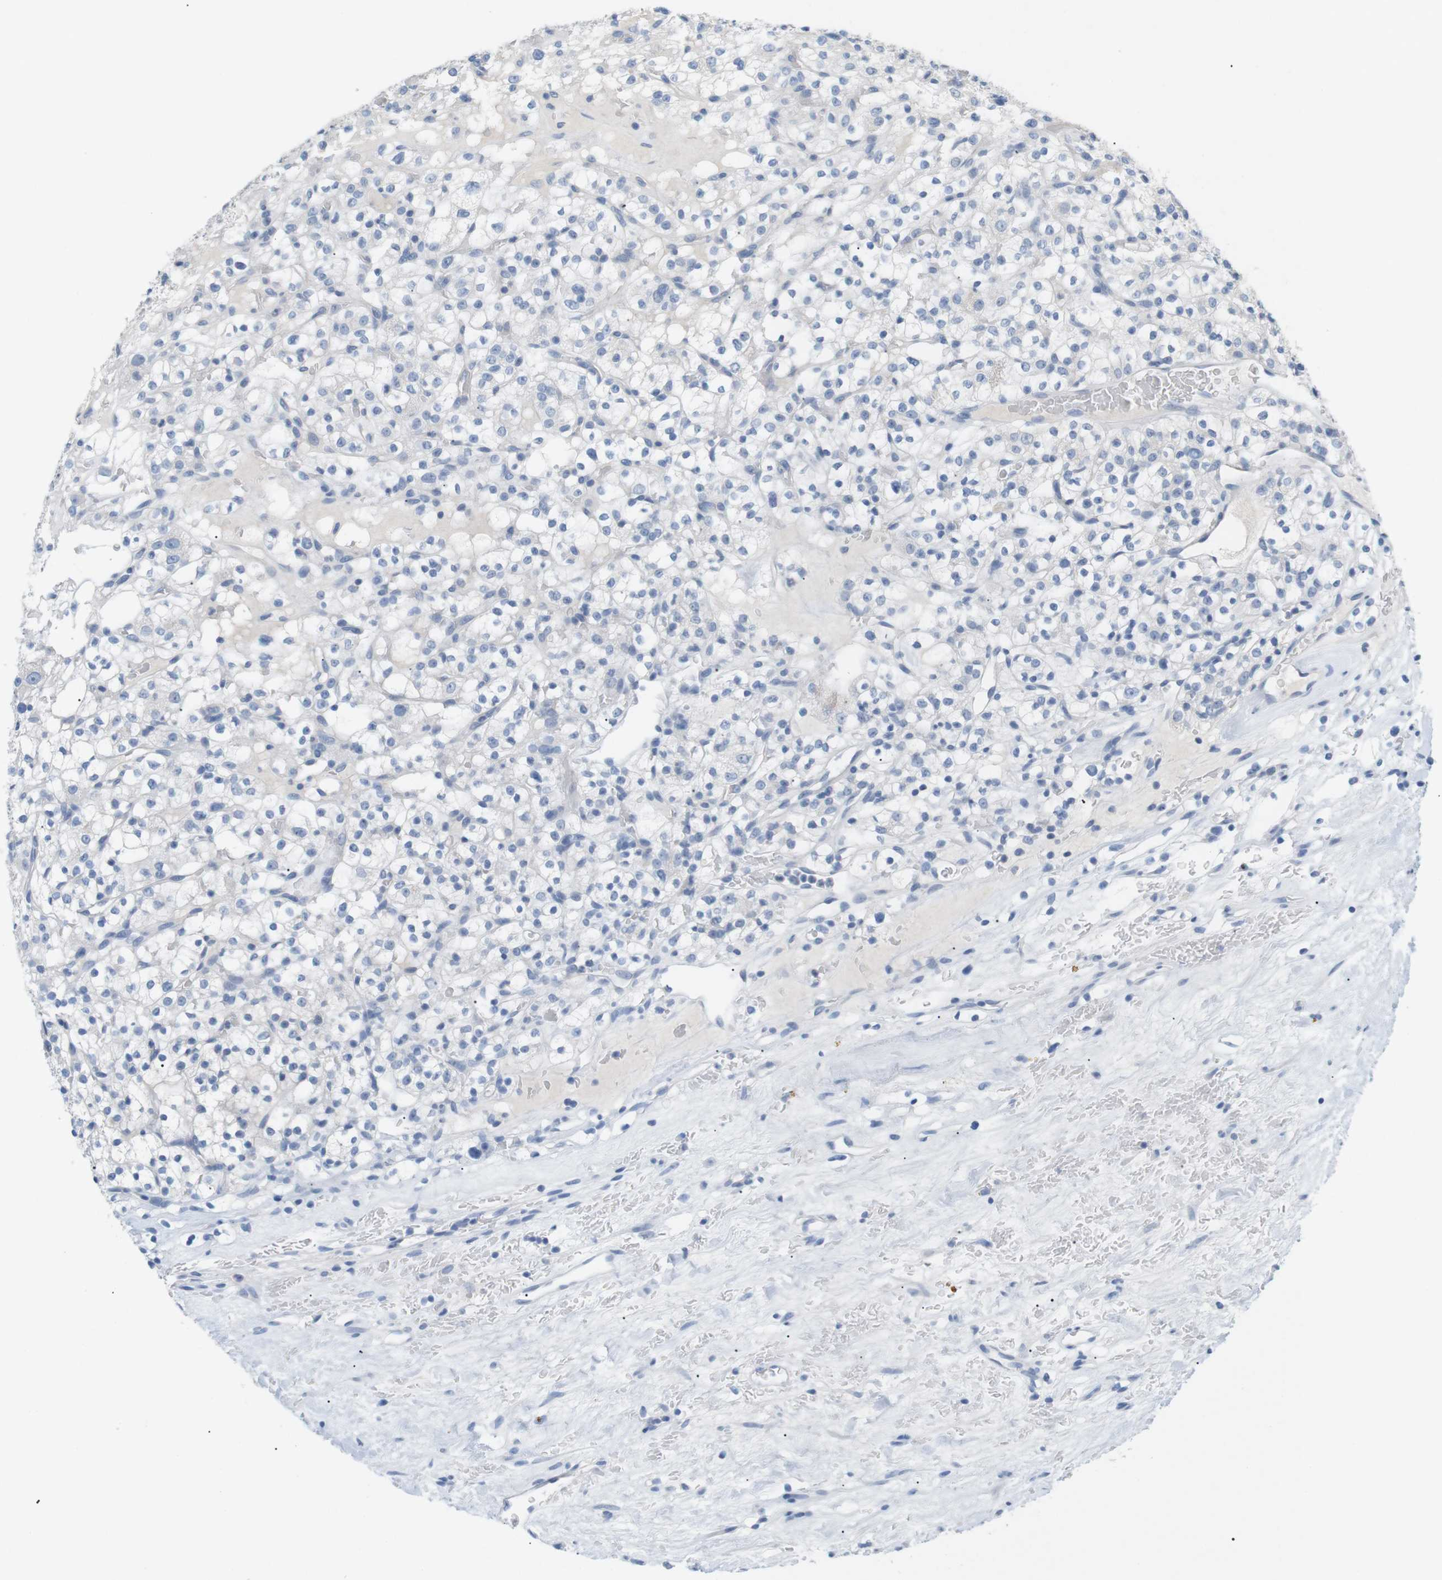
{"staining": {"intensity": "negative", "quantity": "none", "location": "none"}, "tissue": "renal cancer", "cell_type": "Tumor cells", "image_type": "cancer", "snomed": [{"axis": "morphology", "description": "Normal tissue, NOS"}, {"axis": "morphology", "description": "Adenocarcinoma, NOS"}, {"axis": "topography", "description": "Kidney"}], "caption": "DAB immunohistochemical staining of renal cancer (adenocarcinoma) displays no significant positivity in tumor cells.", "gene": "HBG2", "patient": {"sex": "female", "age": 72}}